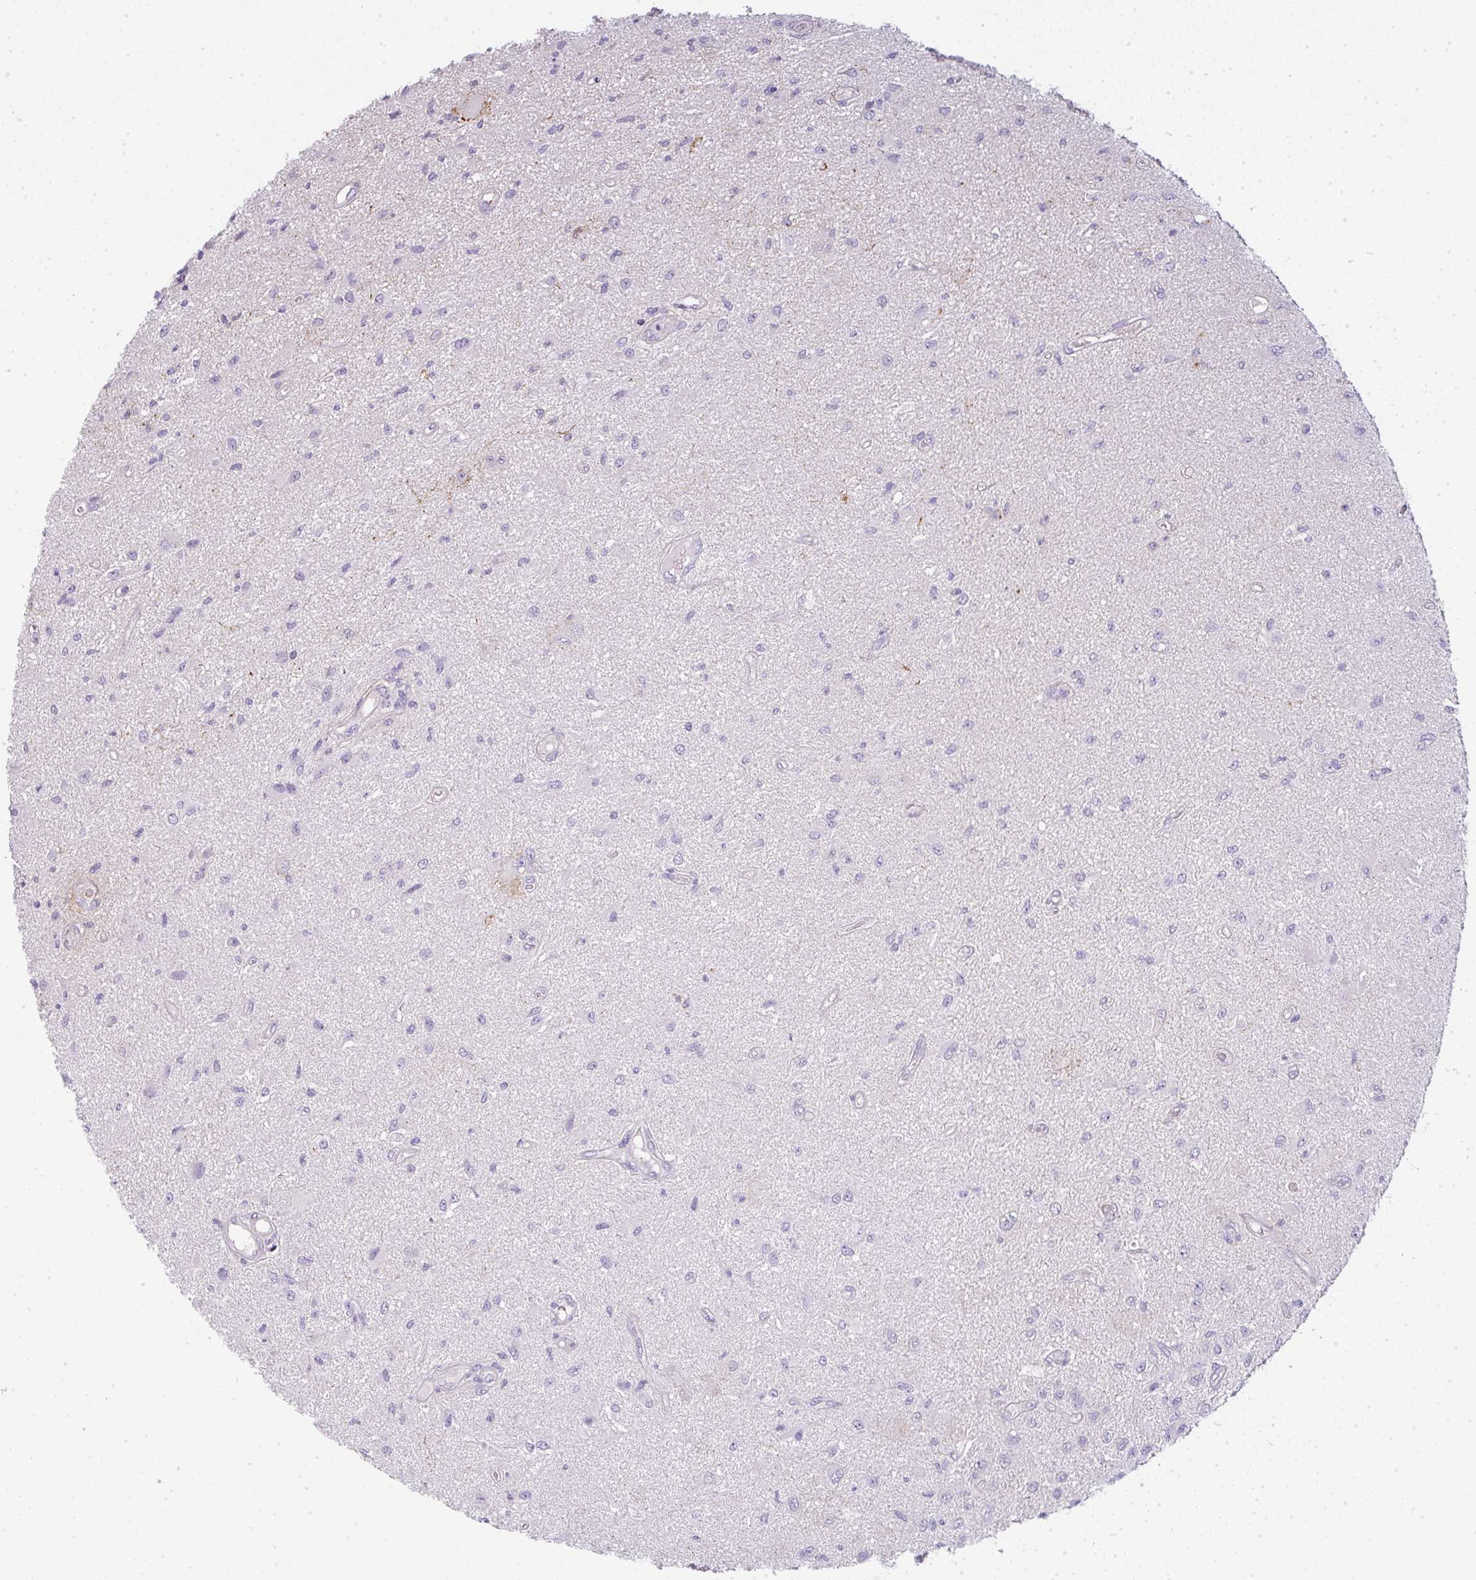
{"staining": {"intensity": "negative", "quantity": "none", "location": "none"}, "tissue": "glioma", "cell_type": "Tumor cells", "image_type": "cancer", "snomed": [{"axis": "morphology", "description": "Glioma, malignant, High grade"}, {"axis": "topography", "description": "Brain"}], "caption": "Immunohistochemistry (IHC) photomicrograph of neoplastic tissue: malignant glioma (high-grade) stained with DAB (3,3'-diaminobenzidine) shows no significant protein expression in tumor cells.", "gene": "LPAR4", "patient": {"sex": "male", "age": 67}}